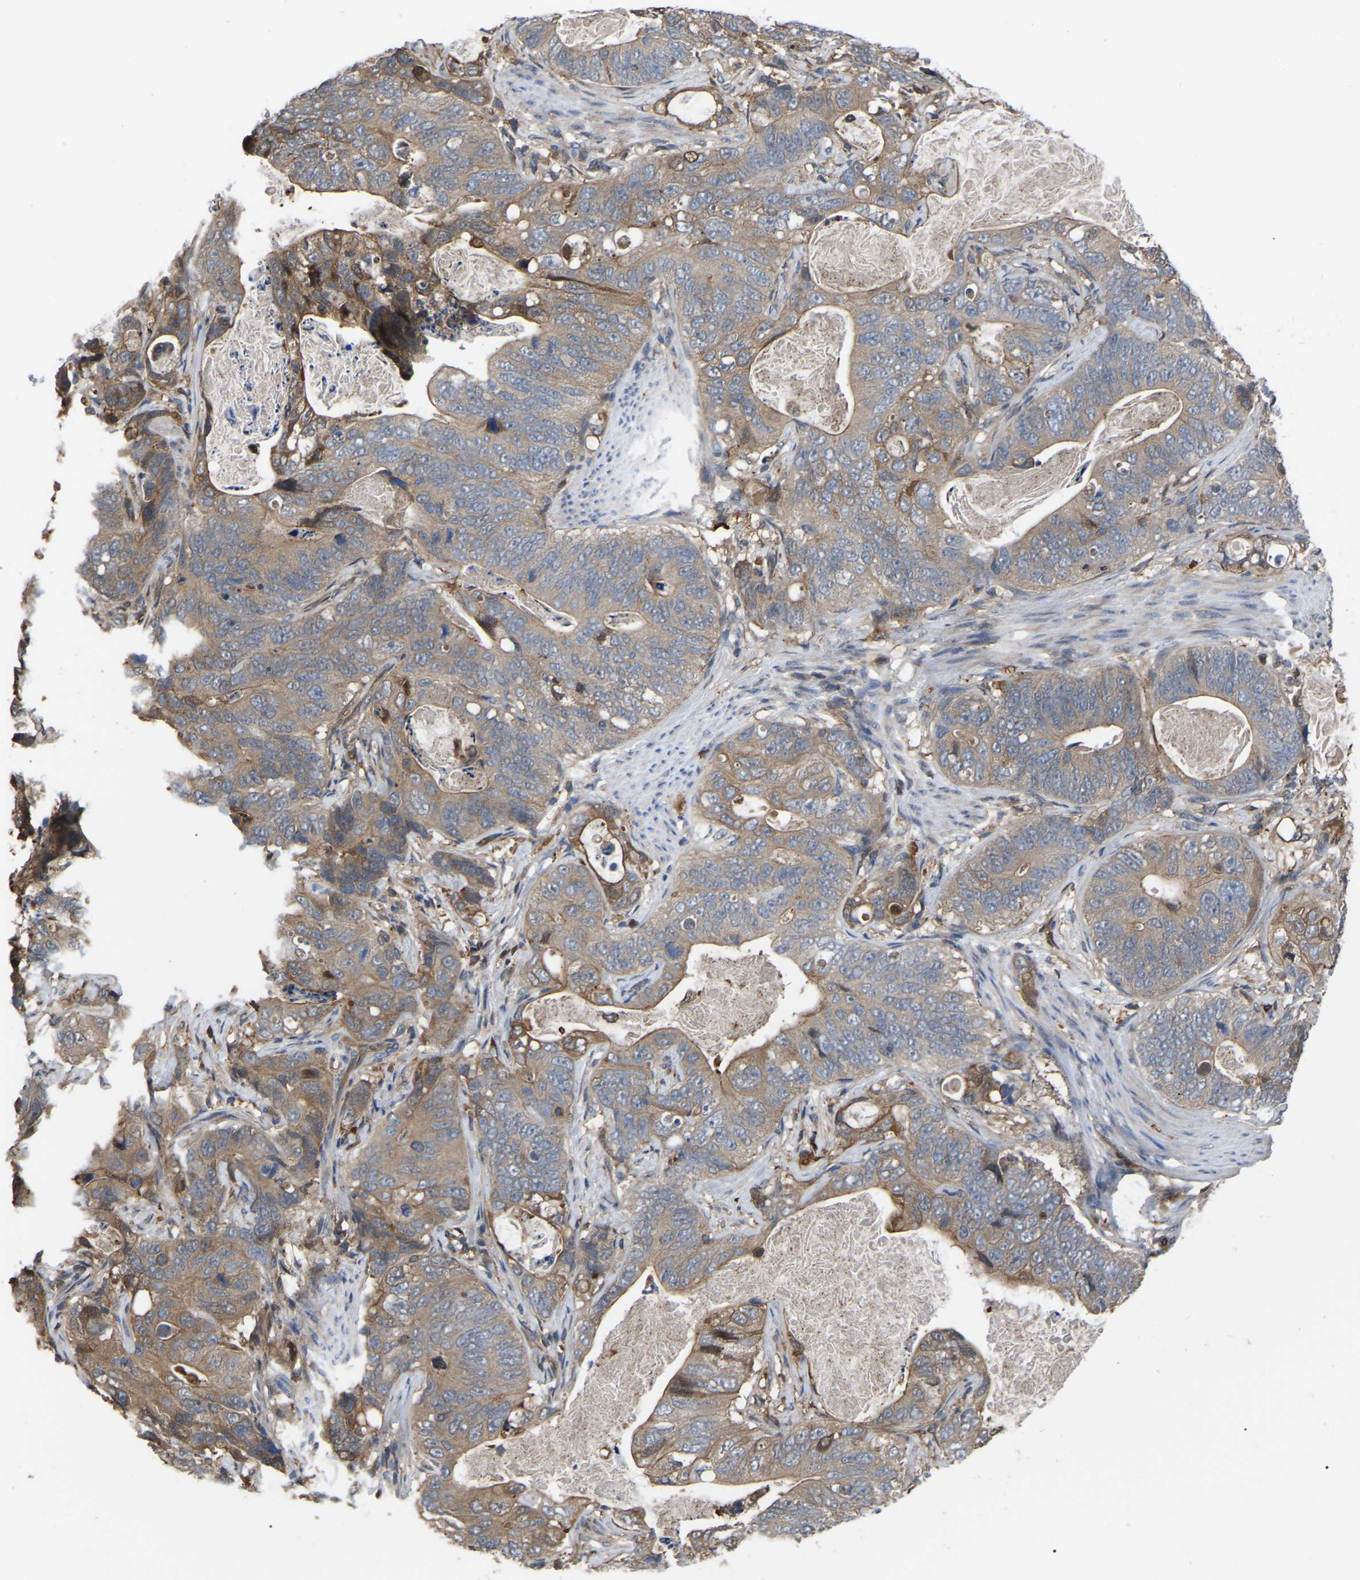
{"staining": {"intensity": "moderate", "quantity": ">75%", "location": "cytoplasmic/membranous"}, "tissue": "stomach cancer", "cell_type": "Tumor cells", "image_type": "cancer", "snomed": [{"axis": "morphology", "description": "Normal tissue, NOS"}, {"axis": "morphology", "description": "Adenocarcinoma, NOS"}, {"axis": "topography", "description": "Stomach"}], "caption": "Stomach adenocarcinoma stained with a protein marker demonstrates moderate staining in tumor cells.", "gene": "CIT", "patient": {"sex": "female", "age": 89}}